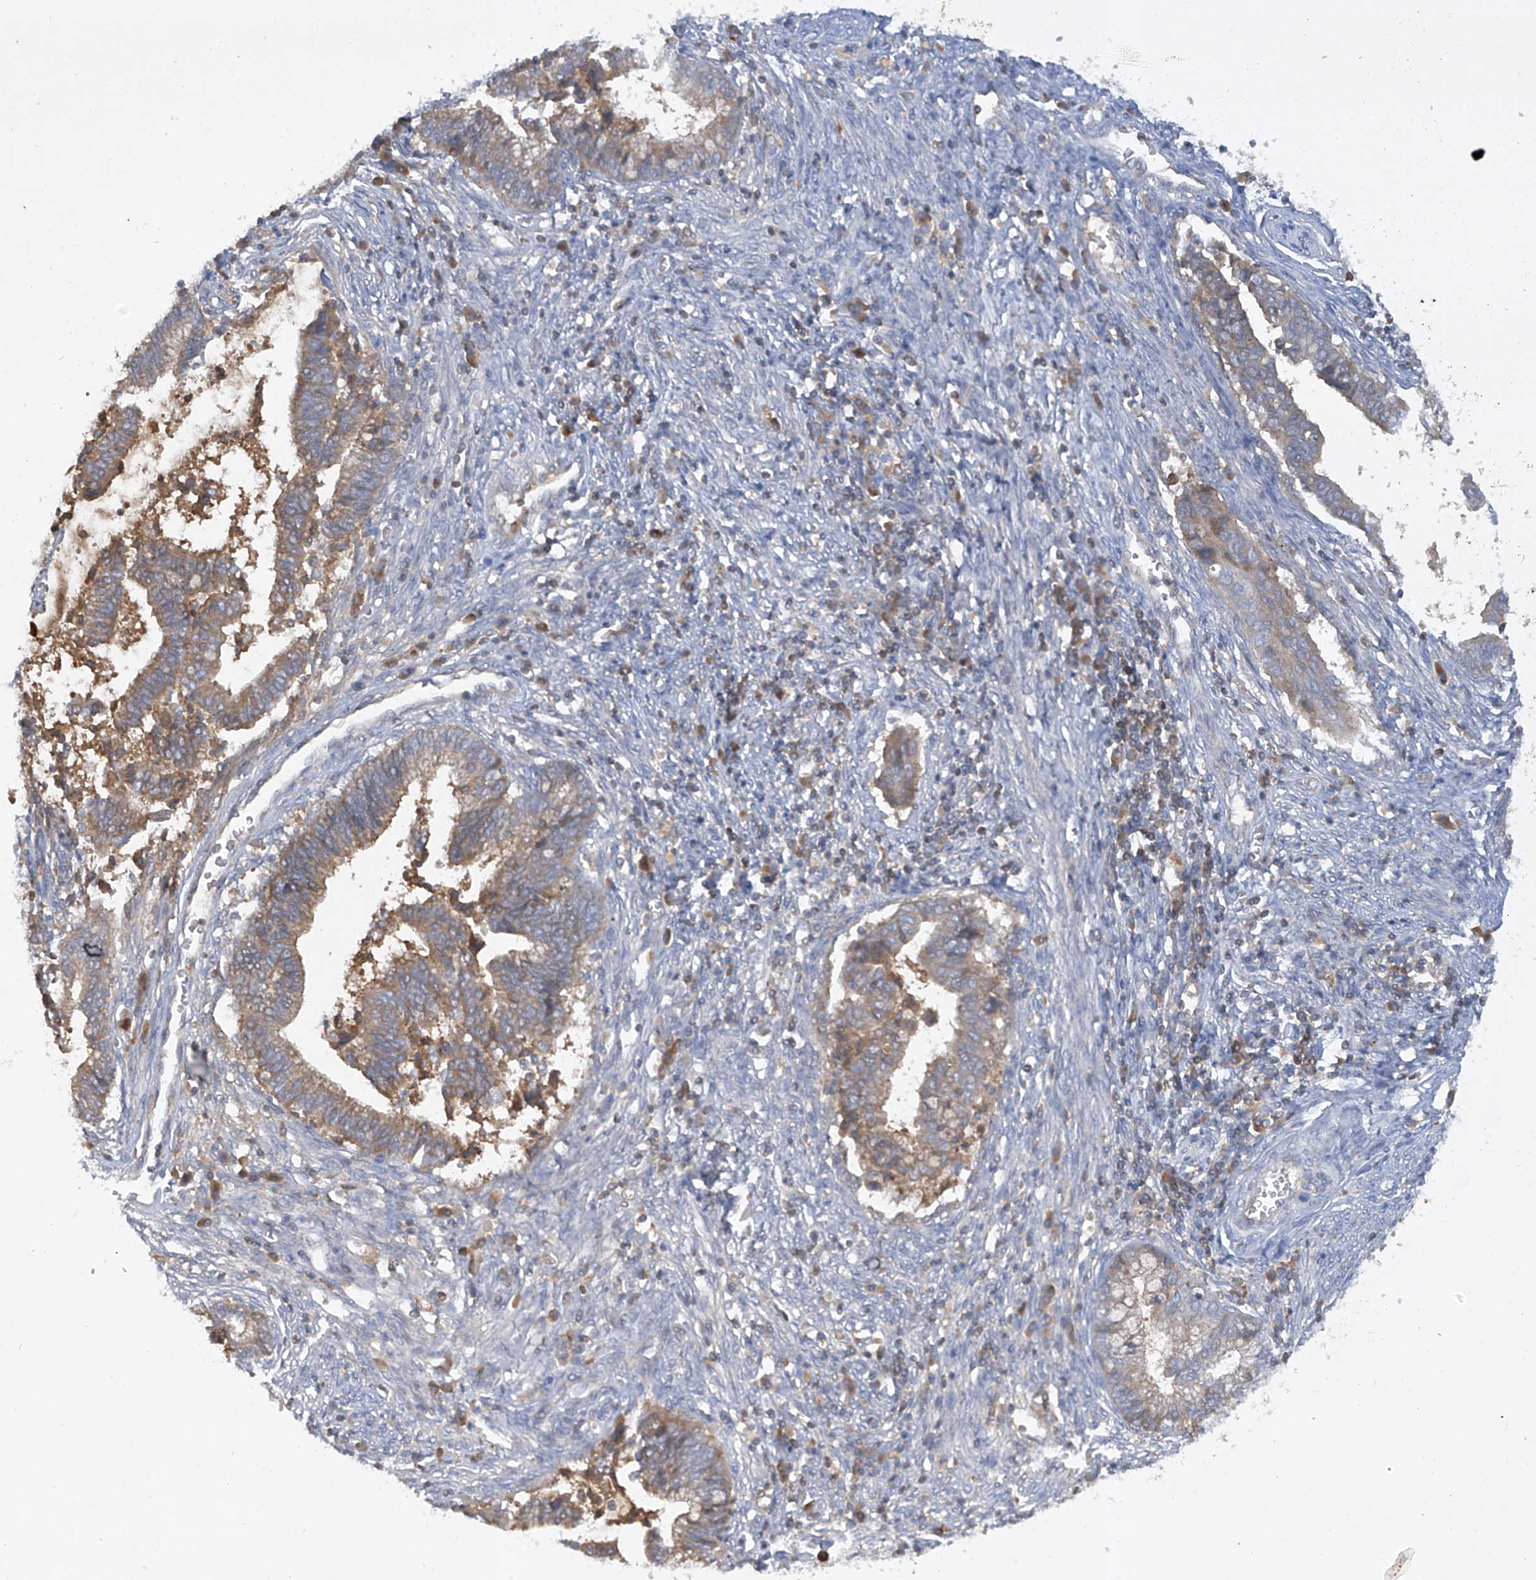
{"staining": {"intensity": "weak", "quantity": "25%-75%", "location": "cytoplasmic/membranous"}, "tissue": "cervical cancer", "cell_type": "Tumor cells", "image_type": "cancer", "snomed": [{"axis": "morphology", "description": "Adenocarcinoma, NOS"}, {"axis": "topography", "description": "Cervix"}], "caption": "Immunohistochemistry (IHC) staining of cervical adenocarcinoma, which displays low levels of weak cytoplasmic/membranous expression in about 25%-75% of tumor cells indicating weak cytoplasmic/membranous protein positivity. The staining was performed using DAB (brown) for protein detection and nuclei were counterstained in hematoxylin (blue).", "gene": "HAS3", "patient": {"sex": "female", "age": 44}}